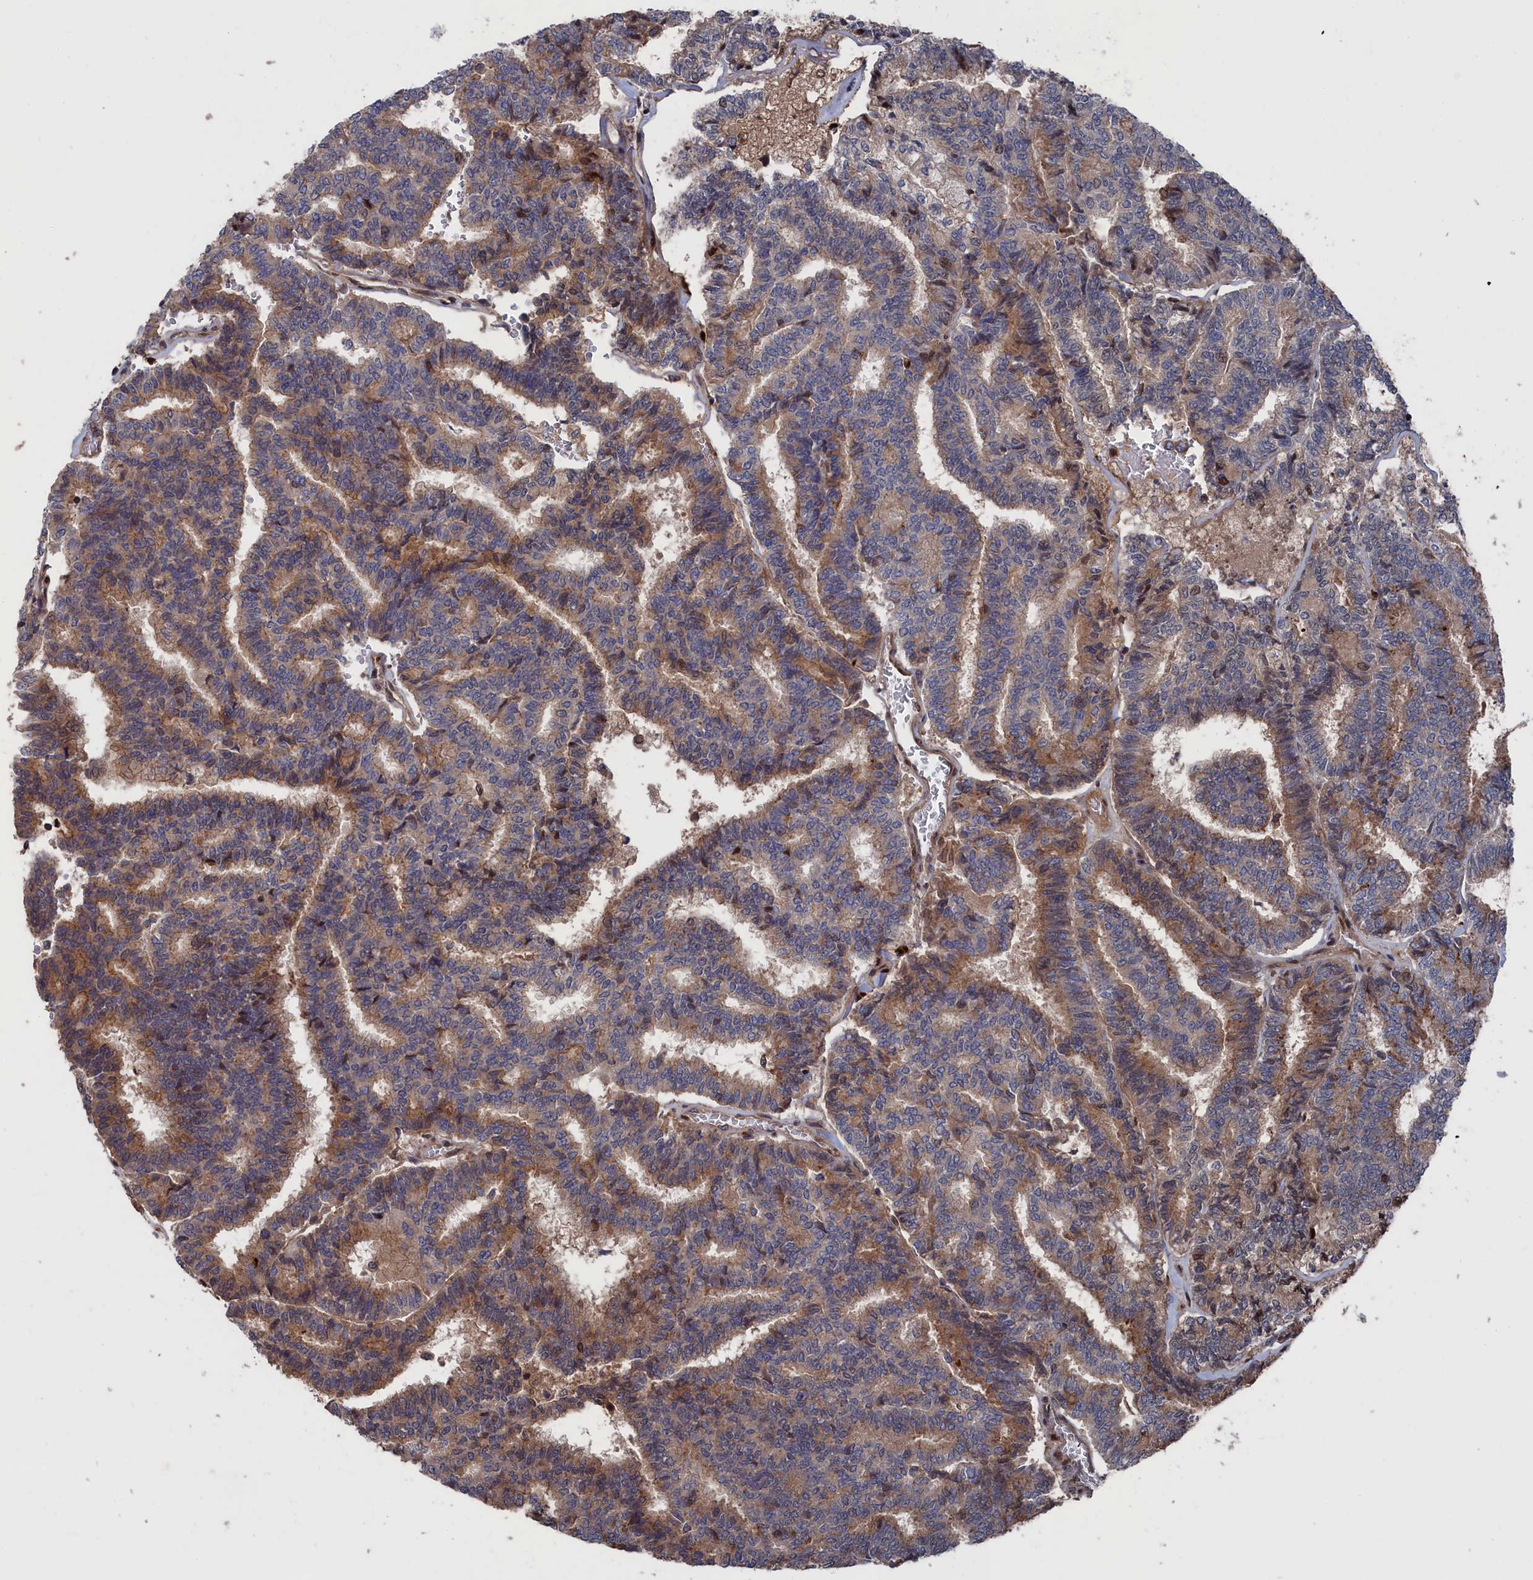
{"staining": {"intensity": "moderate", "quantity": "25%-75%", "location": "cytoplasmic/membranous"}, "tissue": "thyroid cancer", "cell_type": "Tumor cells", "image_type": "cancer", "snomed": [{"axis": "morphology", "description": "Papillary adenocarcinoma, NOS"}, {"axis": "topography", "description": "Thyroid gland"}], "caption": "Protein positivity by immunohistochemistry (IHC) shows moderate cytoplasmic/membranous positivity in about 25%-75% of tumor cells in papillary adenocarcinoma (thyroid). (Brightfield microscopy of DAB IHC at high magnification).", "gene": "PLA2G15", "patient": {"sex": "female", "age": 35}}